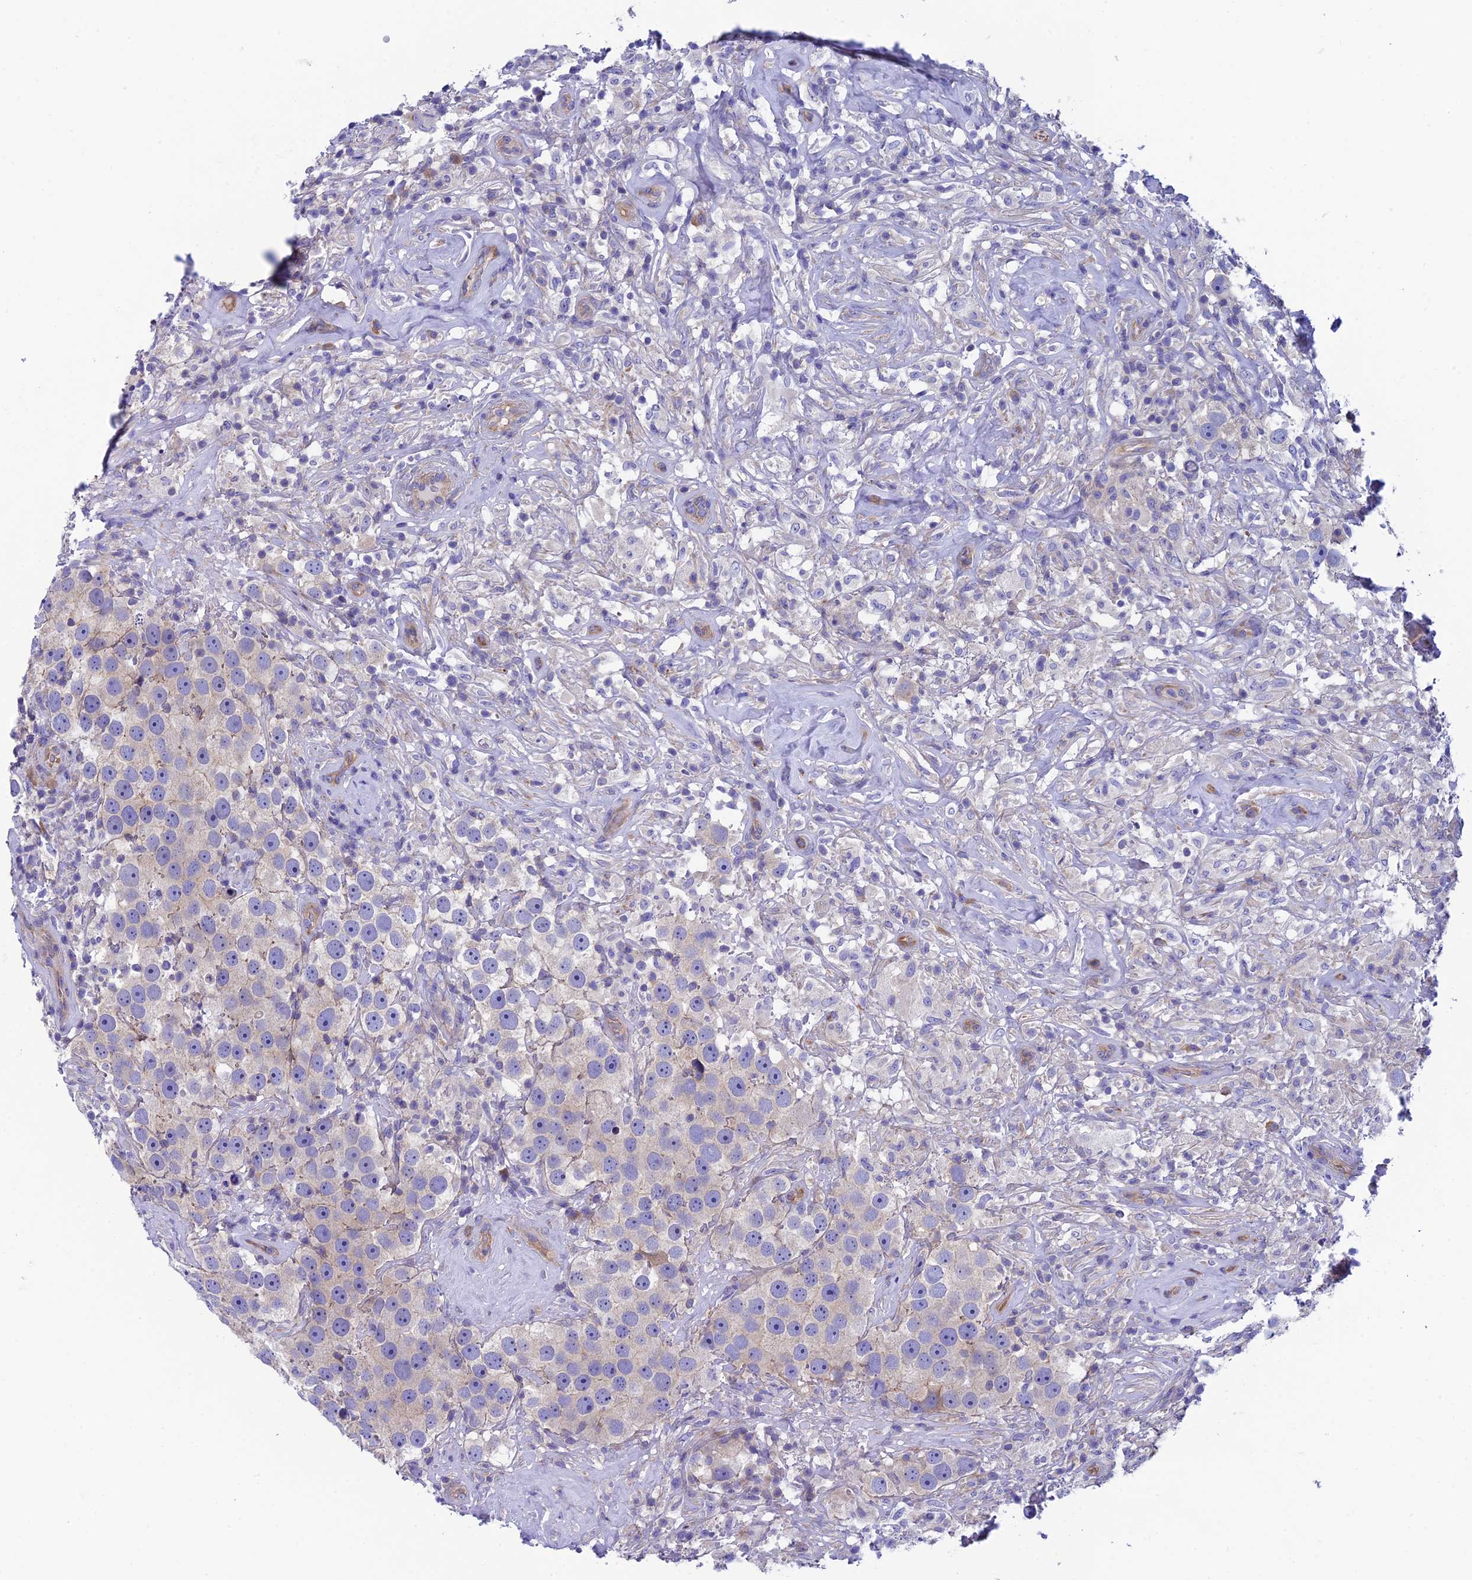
{"staining": {"intensity": "negative", "quantity": "none", "location": "none"}, "tissue": "testis cancer", "cell_type": "Tumor cells", "image_type": "cancer", "snomed": [{"axis": "morphology", "description": "Seminoma, NOS"}, {"axis": "topography", "description": "Testis"}], "caption": "Protein analysis of seminoma (testis) exhibits no significant staining in tumor cells.", "gene": "PPFIA3", "patient": {"sex": "male", "age": 49}}